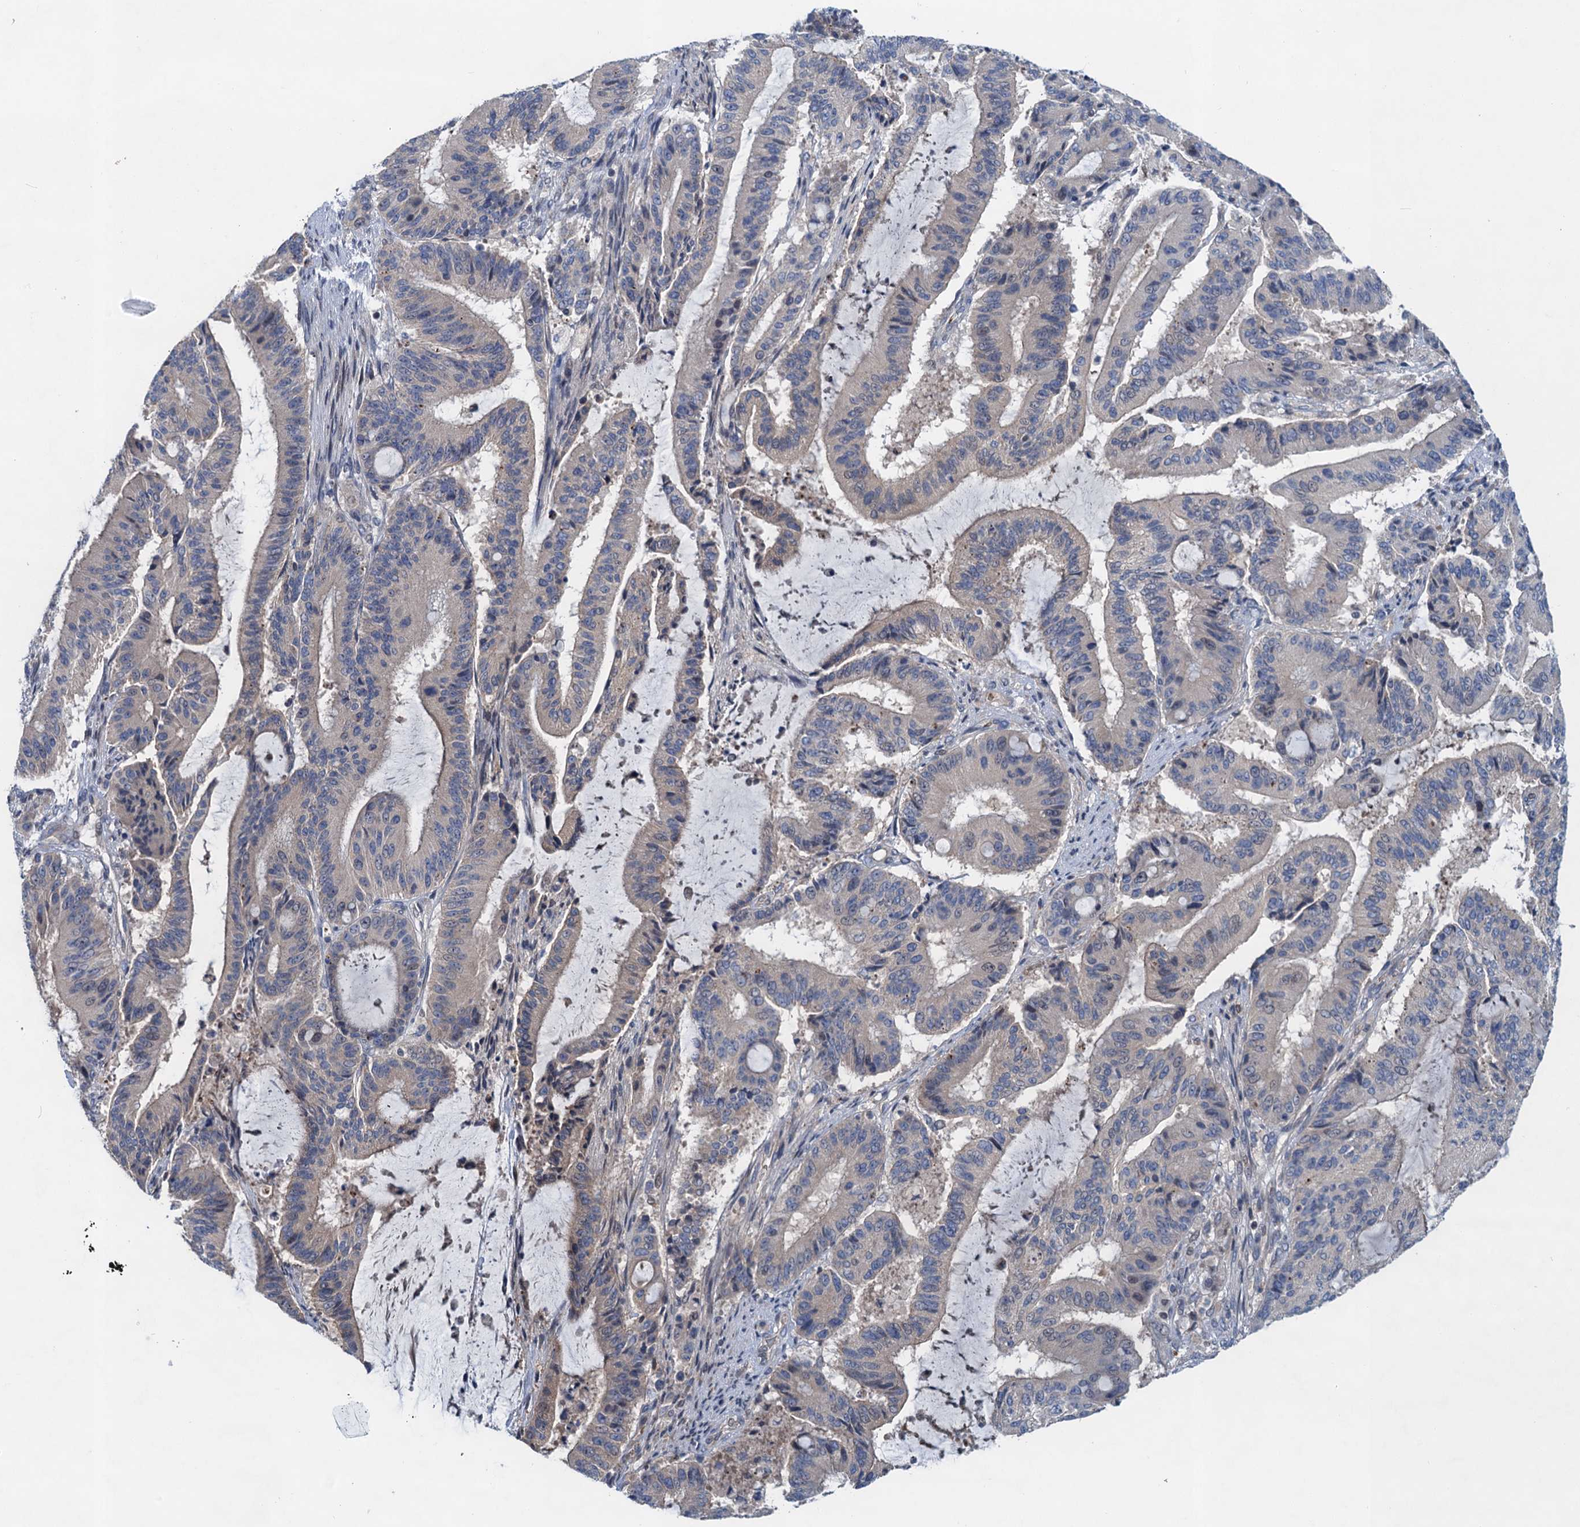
{"staining": {"intensity": "negative", "quantity": "none", "location": "none"}, "tissue": "liver cancer", "cell_type": "Tumor cells", "image_type": "cancer", "snomed": [{"axis": "morphology", "description": "Normal tissue, NOS"}, {"axis": "morphology", "description": "Cholangiocarcinoma"}, {"axis": "topography", "description": "Liver"}, {"axis": "topography", "description": "Peripheral nerve tissue"}], "caption": "Tumor cells are negative for protein expression in human liver cancer.", "gene": "NBEA", "patient": {"sex": "female", "age": 73}}